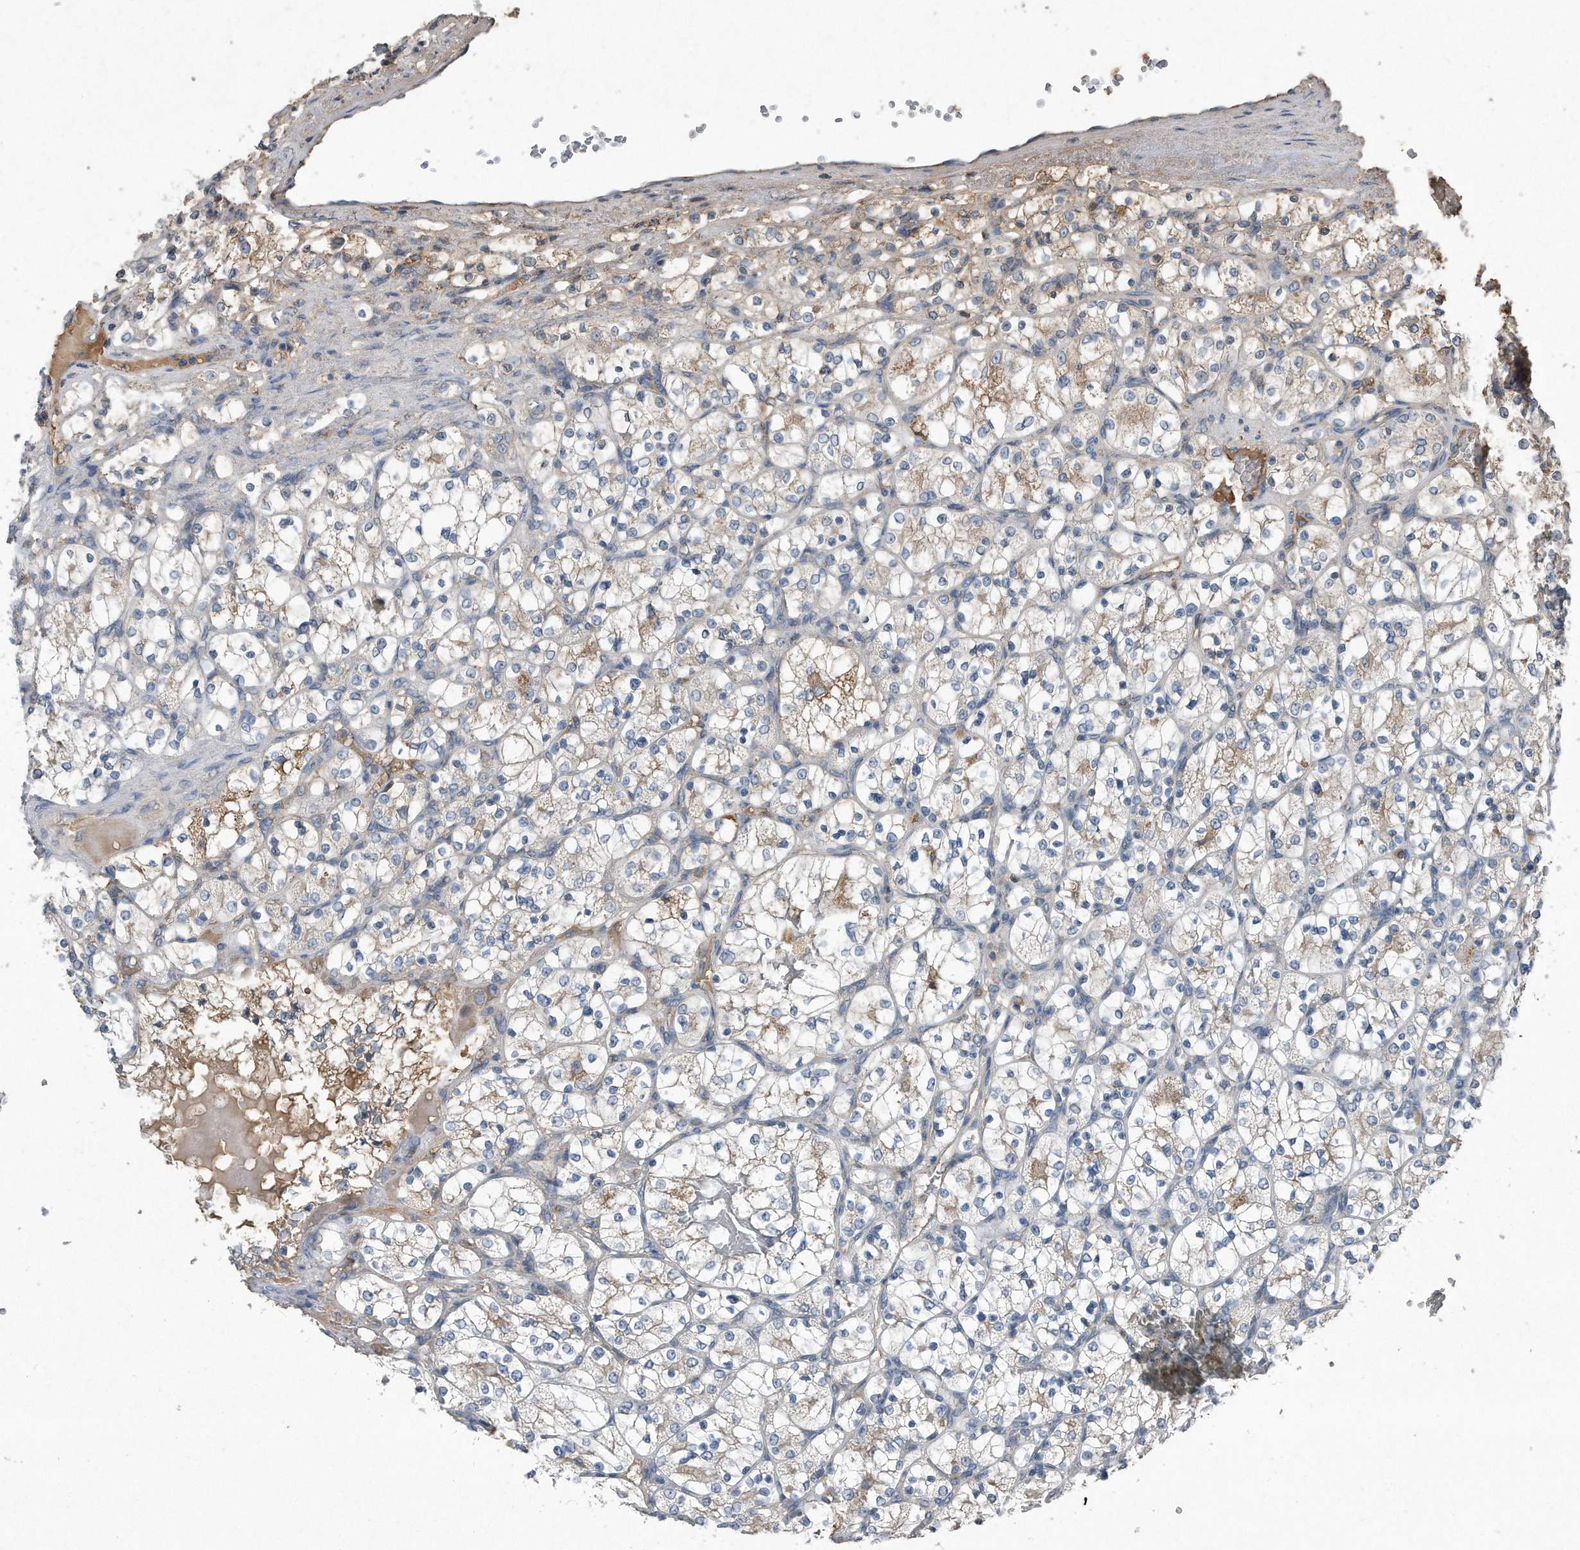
{"staining": {"intensity": "weak", "quantity": "<25%", "location": "cytoplasmic/membranous"}, "tissue": "renal cancer", "cell_type": "Tumor cells", "image_type": "cancer", "snomed": [{"axis": "morphology", "description": "Adenocarcinoma, NOS"}, {"axis": "topography", "description": "Kidney"}], "caption": "The micrograph displays no staining of tumor cells in renal cancer.", "gene": "SDHA", "patient": {"sex": "female", "age": 69}}